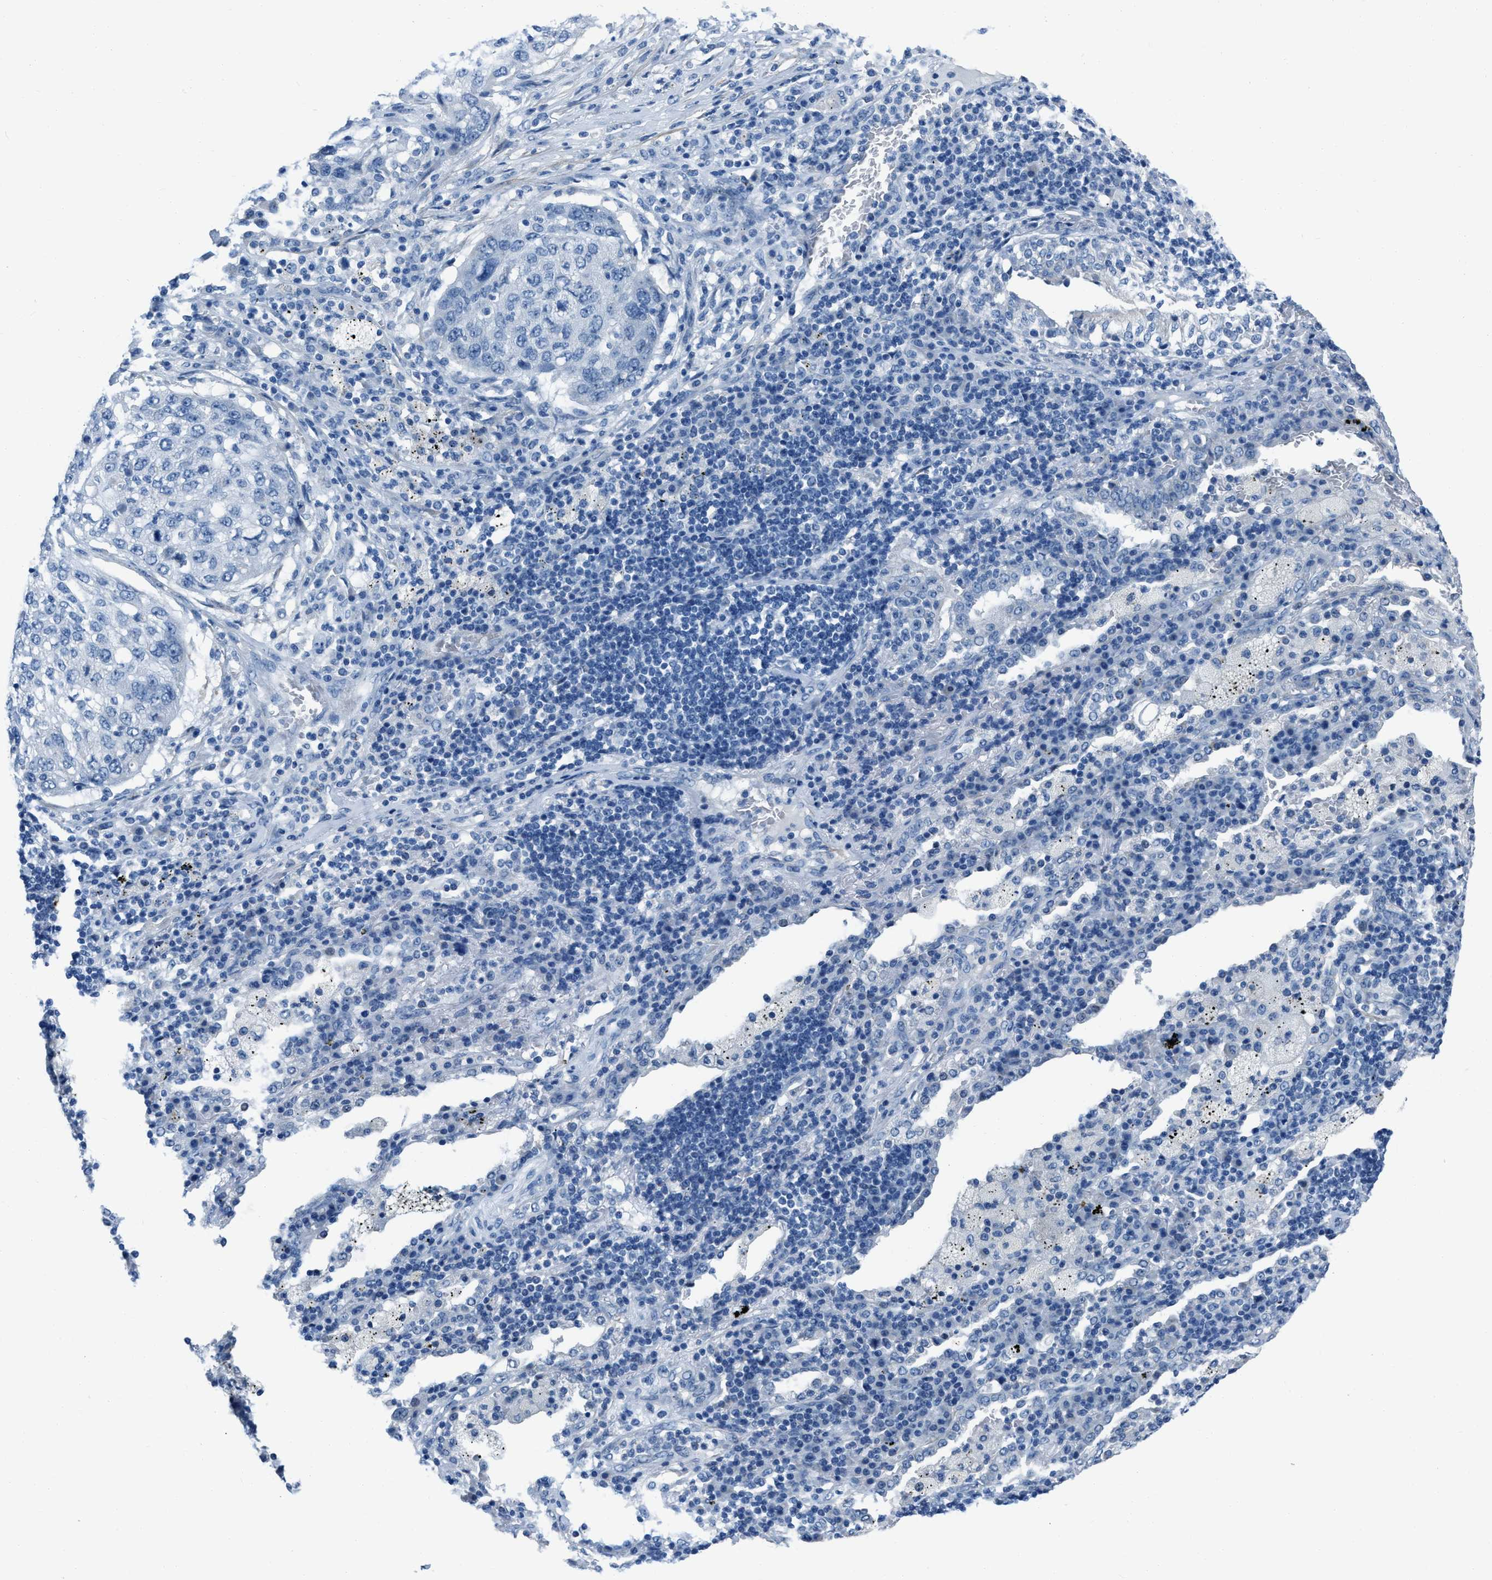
{"staining": {"intensity": "negative", "quantity": "none", "location": "none"}, "tissue": "lung cancer", "cell_type": "Tumor cells", "image_type": "cancer", "snomed": [{"axis": "morphology", "description": "Squamous cell carcinoma, NOS"}, {"axis": "topography", "description": "Lung"}], "caption": "IHC micrograph of neoplastic tissue: human lung squamous cell carcinoma stained with DAB exhibits no significant protein staining in tumor cells.", "gene": "SPATC1L", "patient": {"sex": "female", "age": 63}}